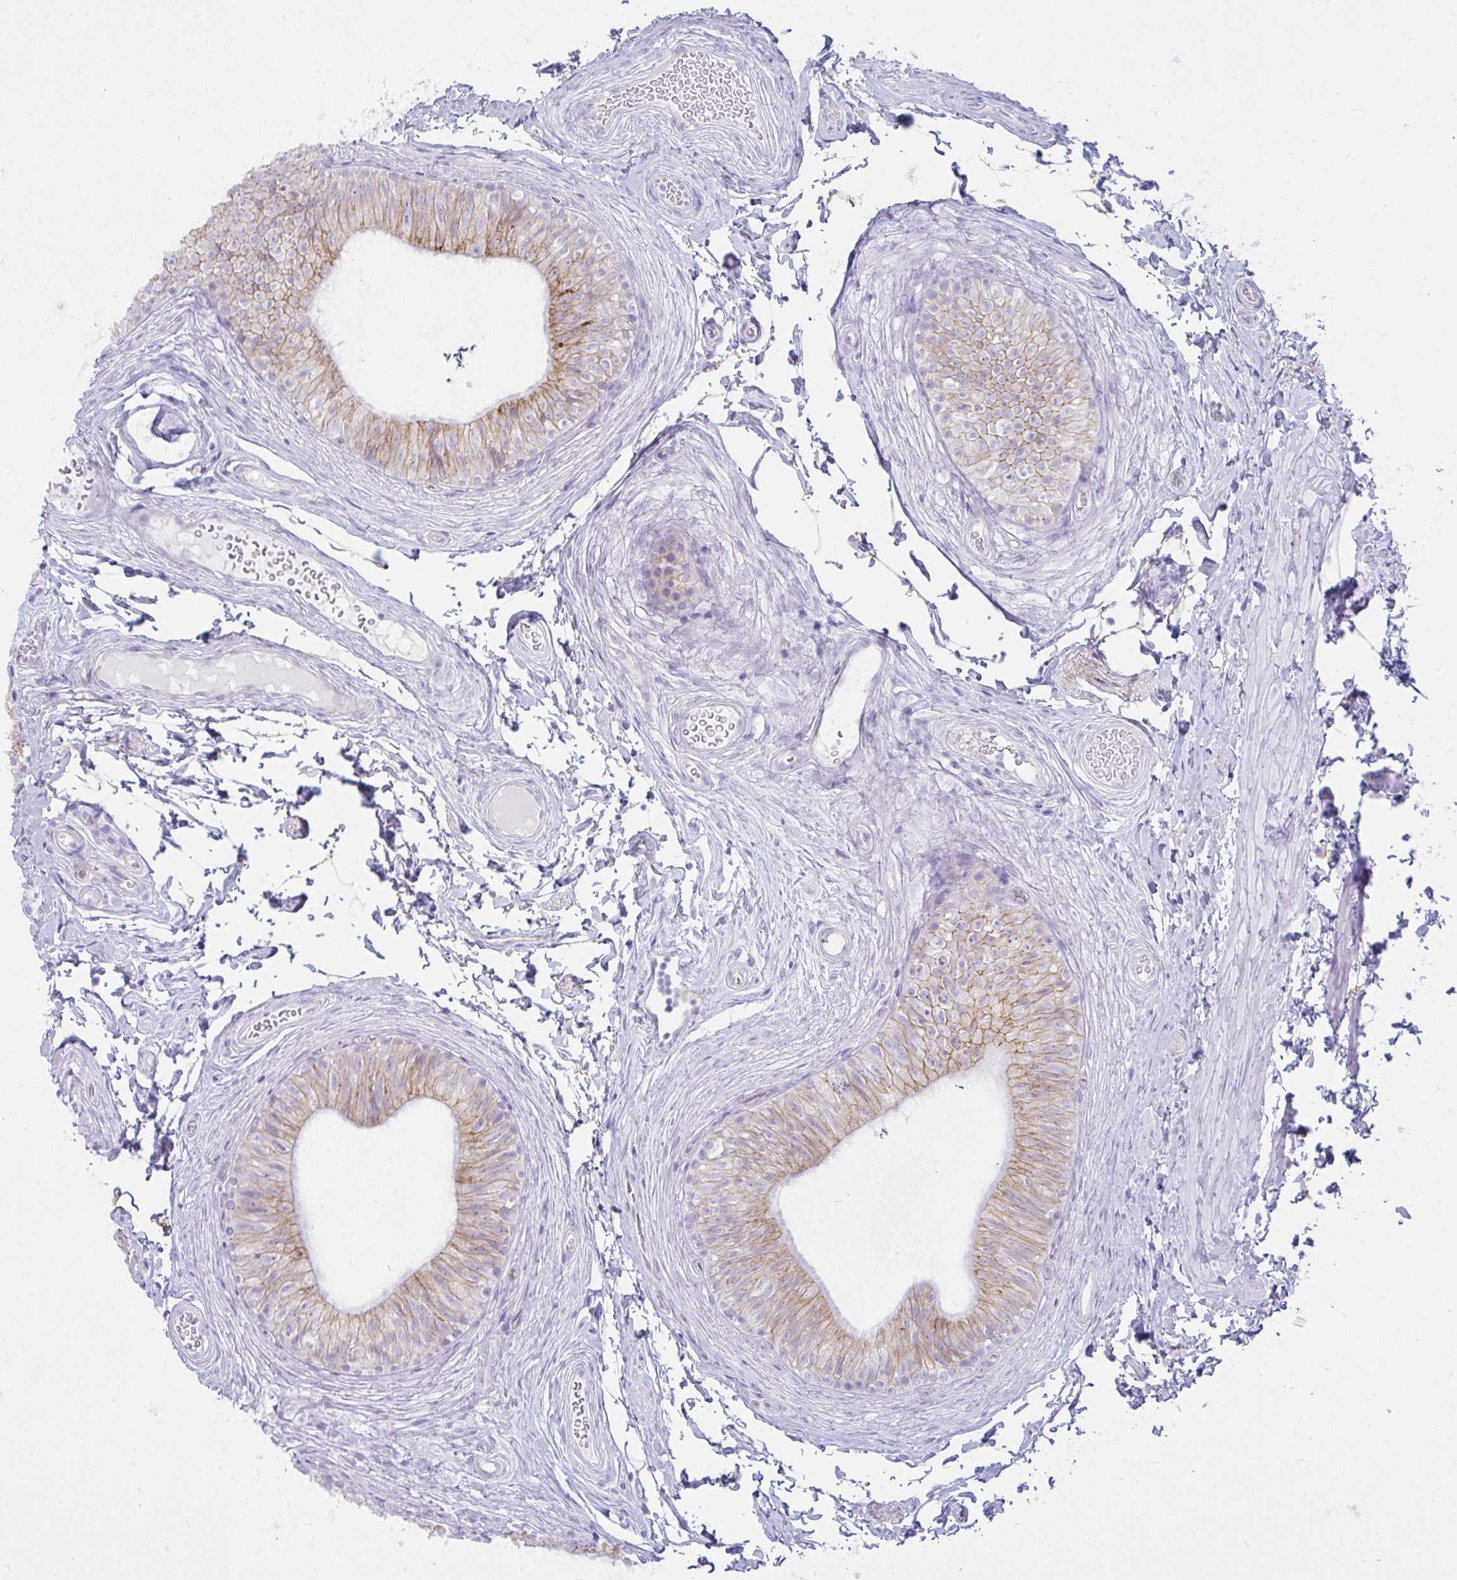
{"staining": {"intensity": "moderate", "quantity": "25%-75%", "location": "cytoplasmic/membranous"}, "tissue": "epididymis", "cell_type": "Glandular cells", "image_type": "normal", "snomed": [{"axis": "morphology", "description": "Normal tissue, NOS"}, {"axis": "topography", "description": "Epididymis, spermatic cord, NOS"}, {"axis": "topography", "description": "Epididymis"}, {"axis": "topography", "description": "Peripheral nerve tissue"}], "caption": "A brown stain labels moderate cytoplasmic/membranous staining of a protein in glandular cells of benign epididymis.", "gene": "RASL10A", "patient": {"sex": "male", "age": 29}}